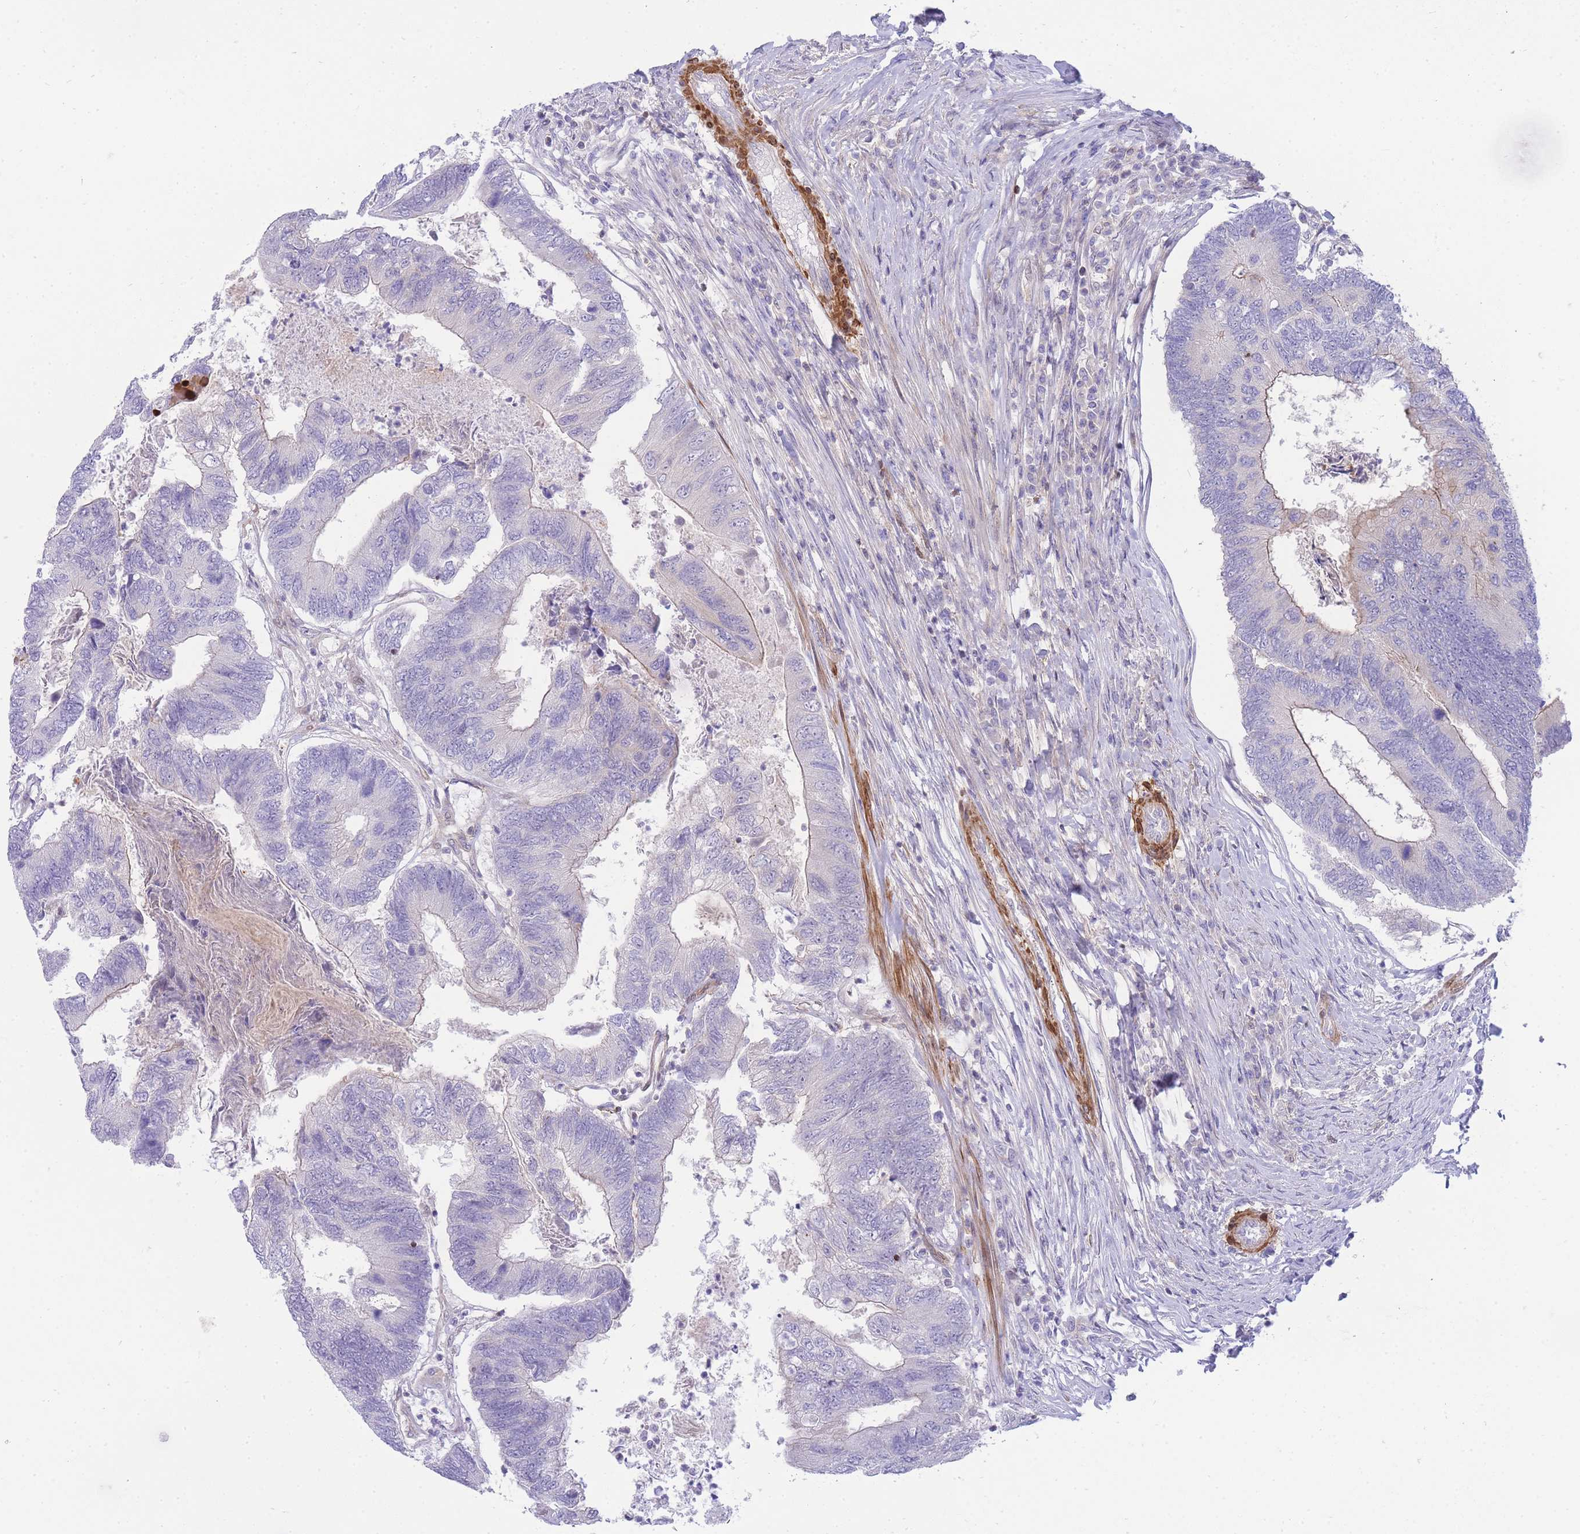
{"staining": {"intensity": "weak", "quantity": "<25%", "location": "cytoplasmic/membranous"}, "tissue": "colorectal cancer", "cell_type": "Tumor cells", "image_type": "cancer", "snomed": [{"axis": "morphology", "description": "Adenocarcinoma, NOS"}, {"axis": "topography", "description": "Colon"}], "caption": "The immunohistochemistry photomicrograph has no significant positivity in tumor cells of colorectal cancer (adenocarcinoma) tissue. (DAB (3,3'-diaminobenzidine) IHC visualized using brightfield microscopy, high magnification).", "gene": "FBN3", "patient": {"sex": "female", "age": 67}}